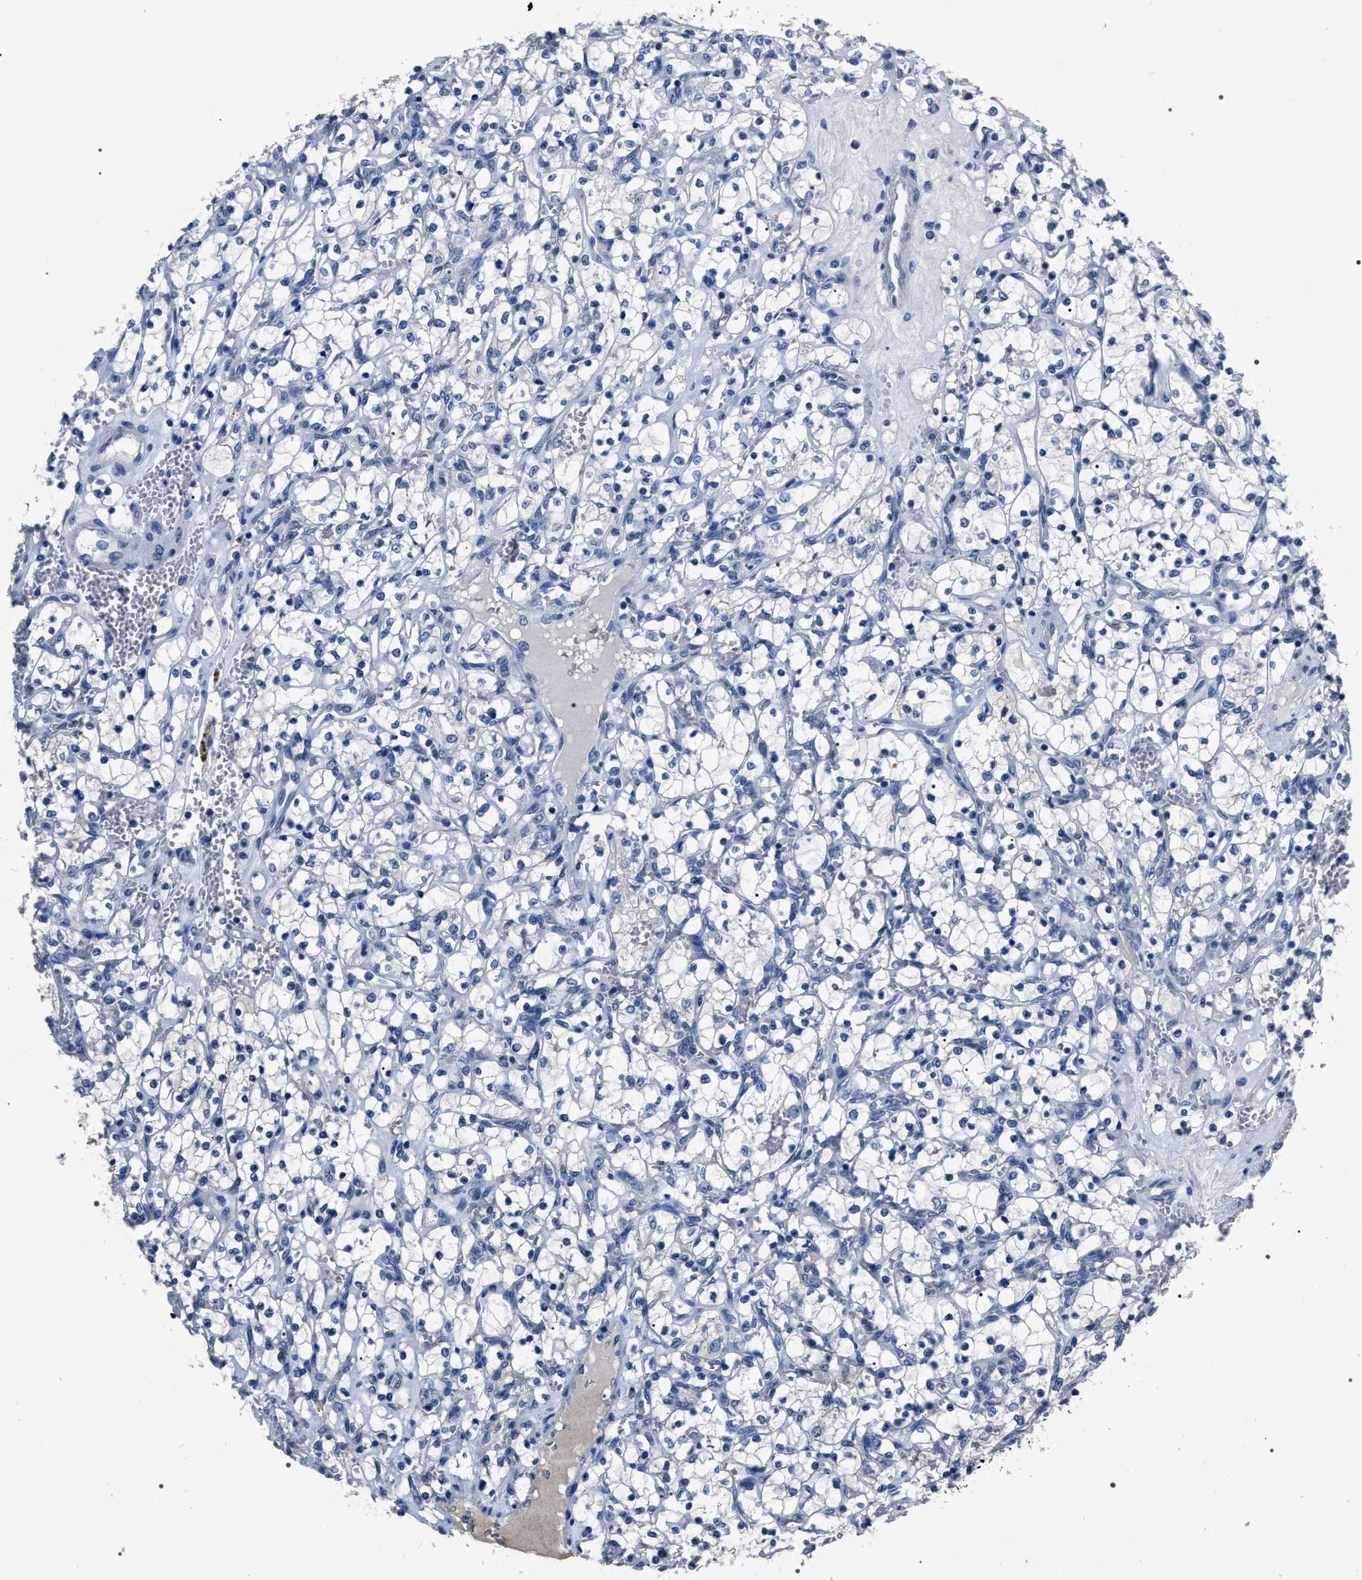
{"staining": {"intensity": "negative", "quantity": "none", "location": "none"}, "tissue": "renal cancer", "cell_type": "Tumor cells", "image_type": "cancer", "snomed": [{"axis": "morphology", "description": "Adenocarcinoma, NOS"}, {"axis": "topography", "description": "Kidney"}], "caption": "Protein analysis of adenocarcinoma (renal) shows no significant positivity in tumor cells.", "gene": "TRIM54", "patient": {"sex": "female", "age": 69}}